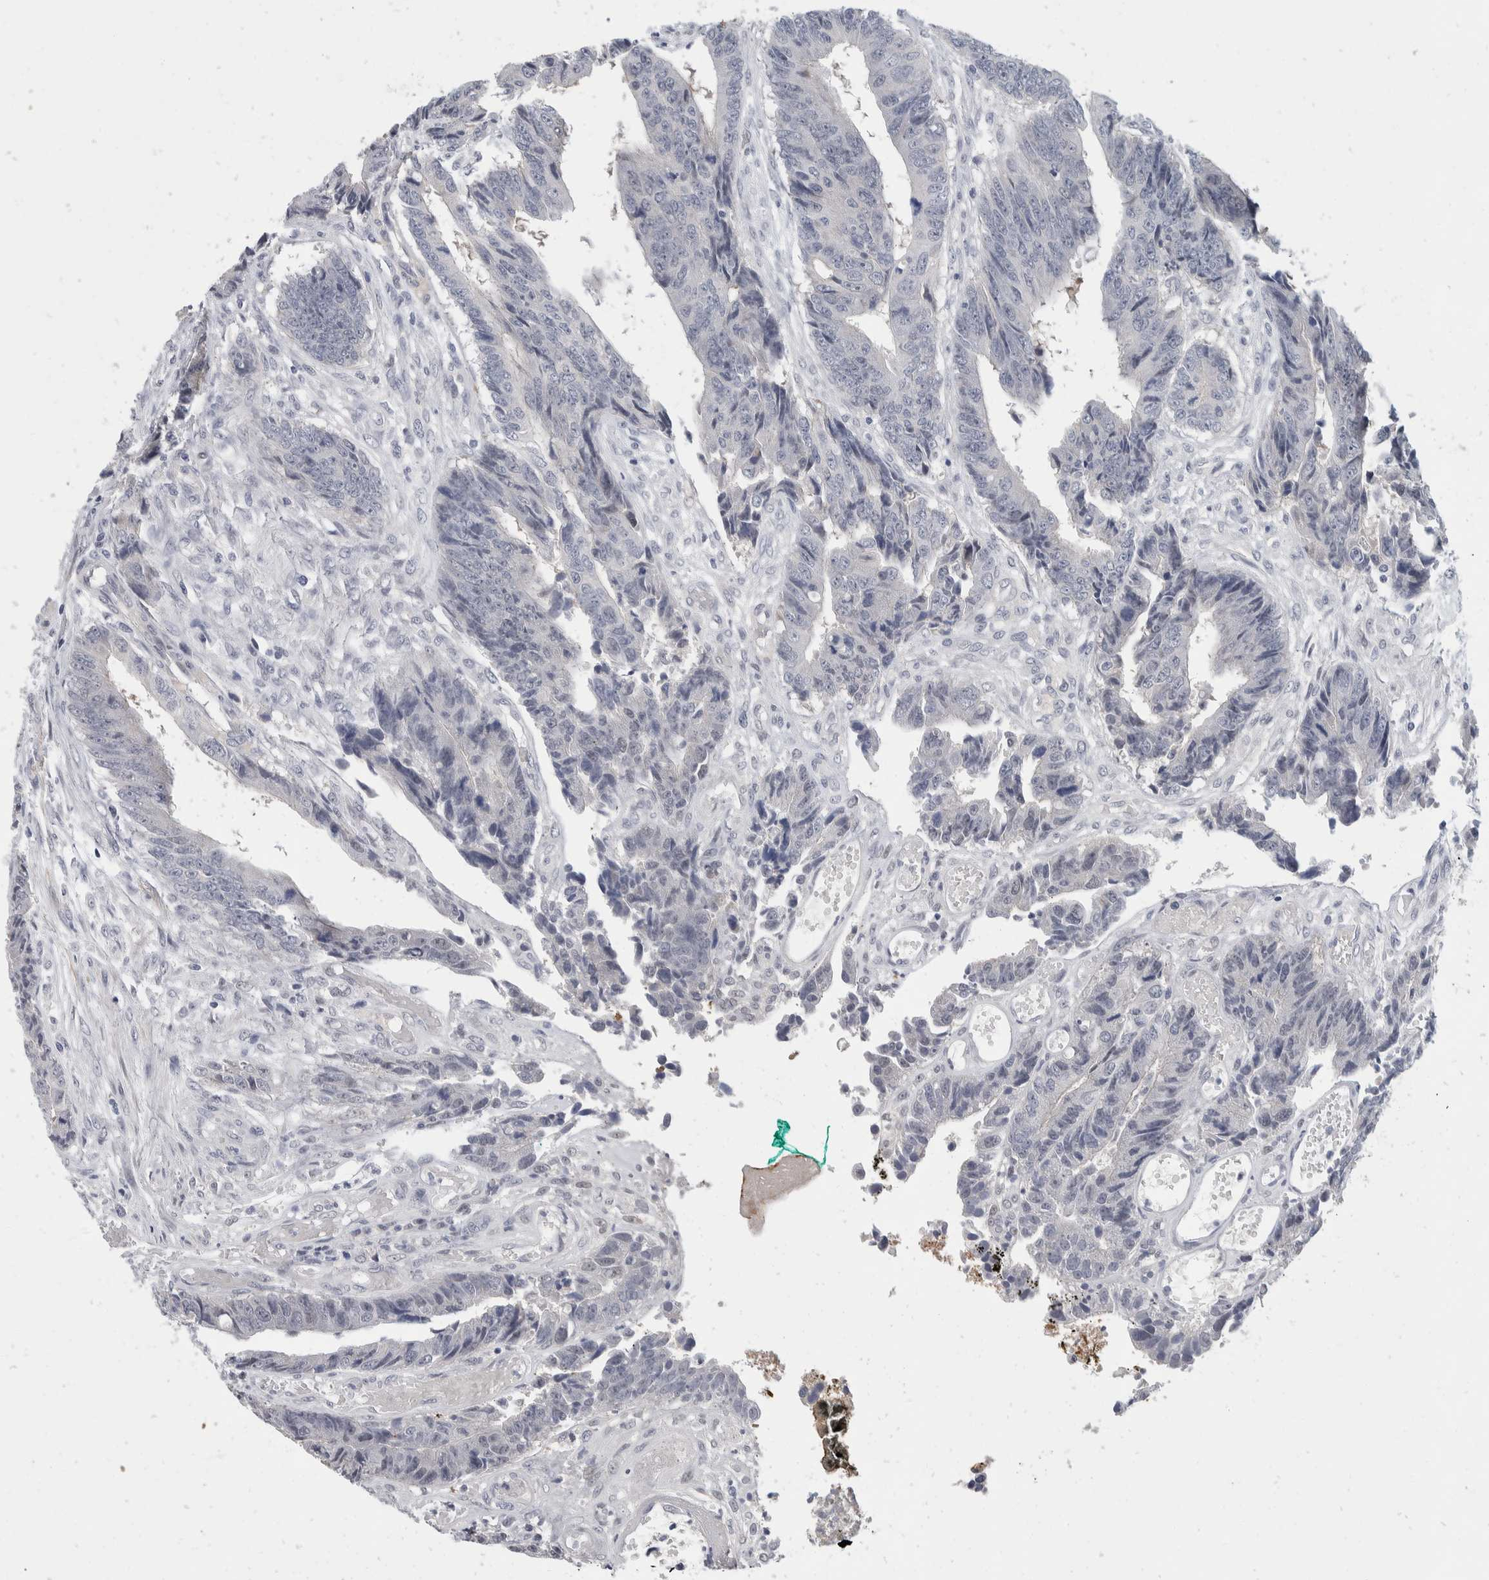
{"staining": {"intensity": "negative", "quantity": "none", "location": "none"}, "tissue": "colorectal cancer", "cell_type": "Tumor cells", "image_type": "cancer", "snomed": [{"axis": "morphology", "description": "Adenocarcinoma, NOS"}, {"axis": "topography", "description": "Rectum"}], "caption": "A high-resolution image shows IHC staining of colorectal adenocarcinoma, which displays no significant positivity in tumor cells.", "gene": "CATSPERD", "patient": {"sex": "male", "age": 84}}